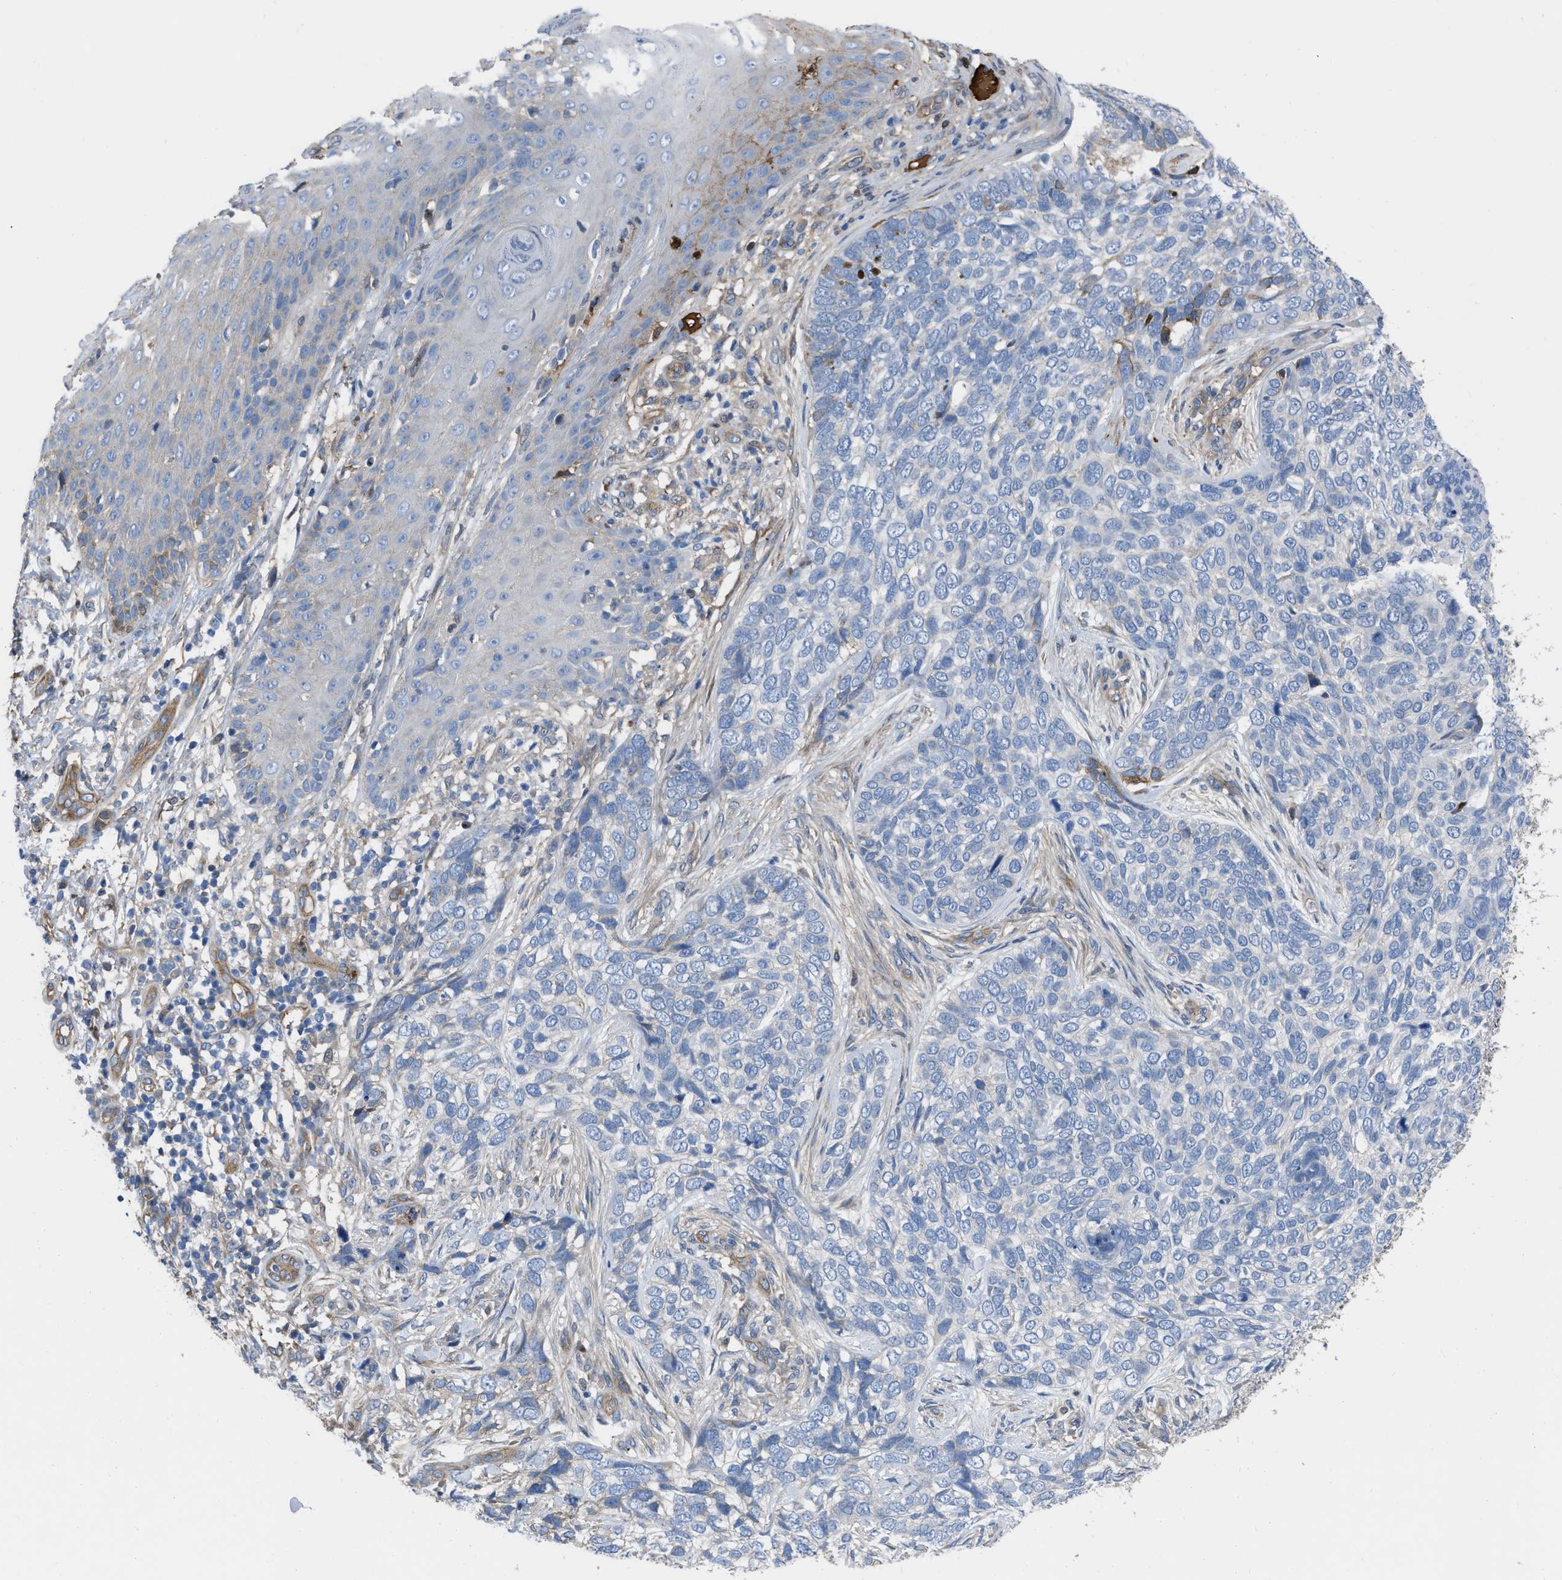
{"staining": {"intensity": "negative", "quantity": "none", "location": "none"}, "tissue": "skin cancer", "cell_type": "Tumor cells", "image_type": "cancer", "snomed": [{"axis": "morphology", "description": "Basal cell carcinoma"}, {"axis": "topography", "description": "Skin"}], "caption": "Tumor cells show no significant expression in skin cancer (basal cell carcinoma).", "gene": "TRIOBP", "patient": {"sex": "female", "age": 64}}